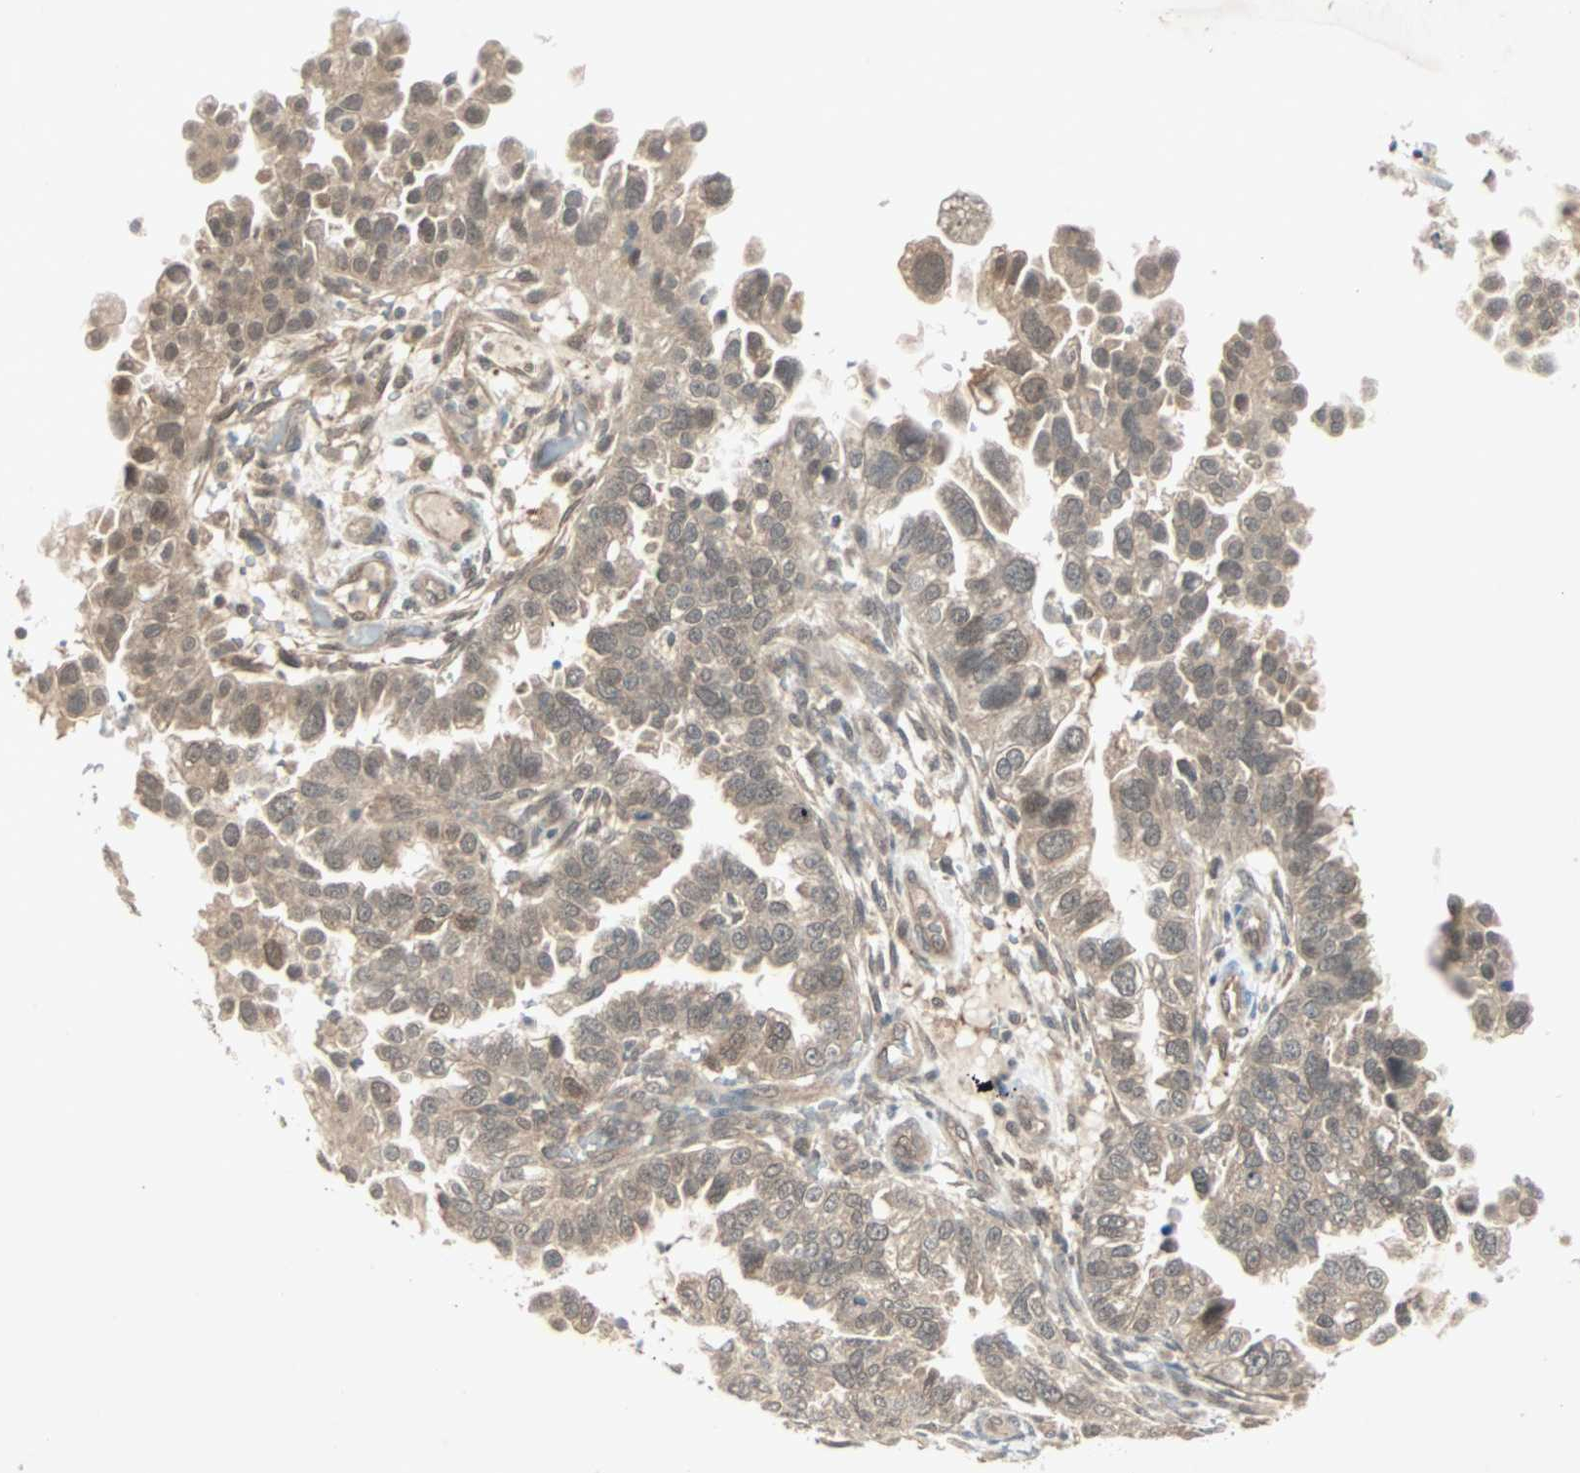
{"staining": {"intensity": "weak", "quantity": "25%-75%", "location": "cytoplasmic/membranous"}, "tissue": "endometrial cancer", "cell_type": "Tumor cells", "image_type": "cancer", "snomed": [{"axis": "morphology", "description": "Adenocarcinoma, NOS"}, {"axis": "topography", "description": "Endometrium"}], "caption": "Brown immunohistochemical staining in endometrial cancer demonstrates weak cytoplasmic/membranous positivity in about 25%-75% of tumor cells.", "gene": "PTPA", "patient": {"sex": "female", "age": 85}}